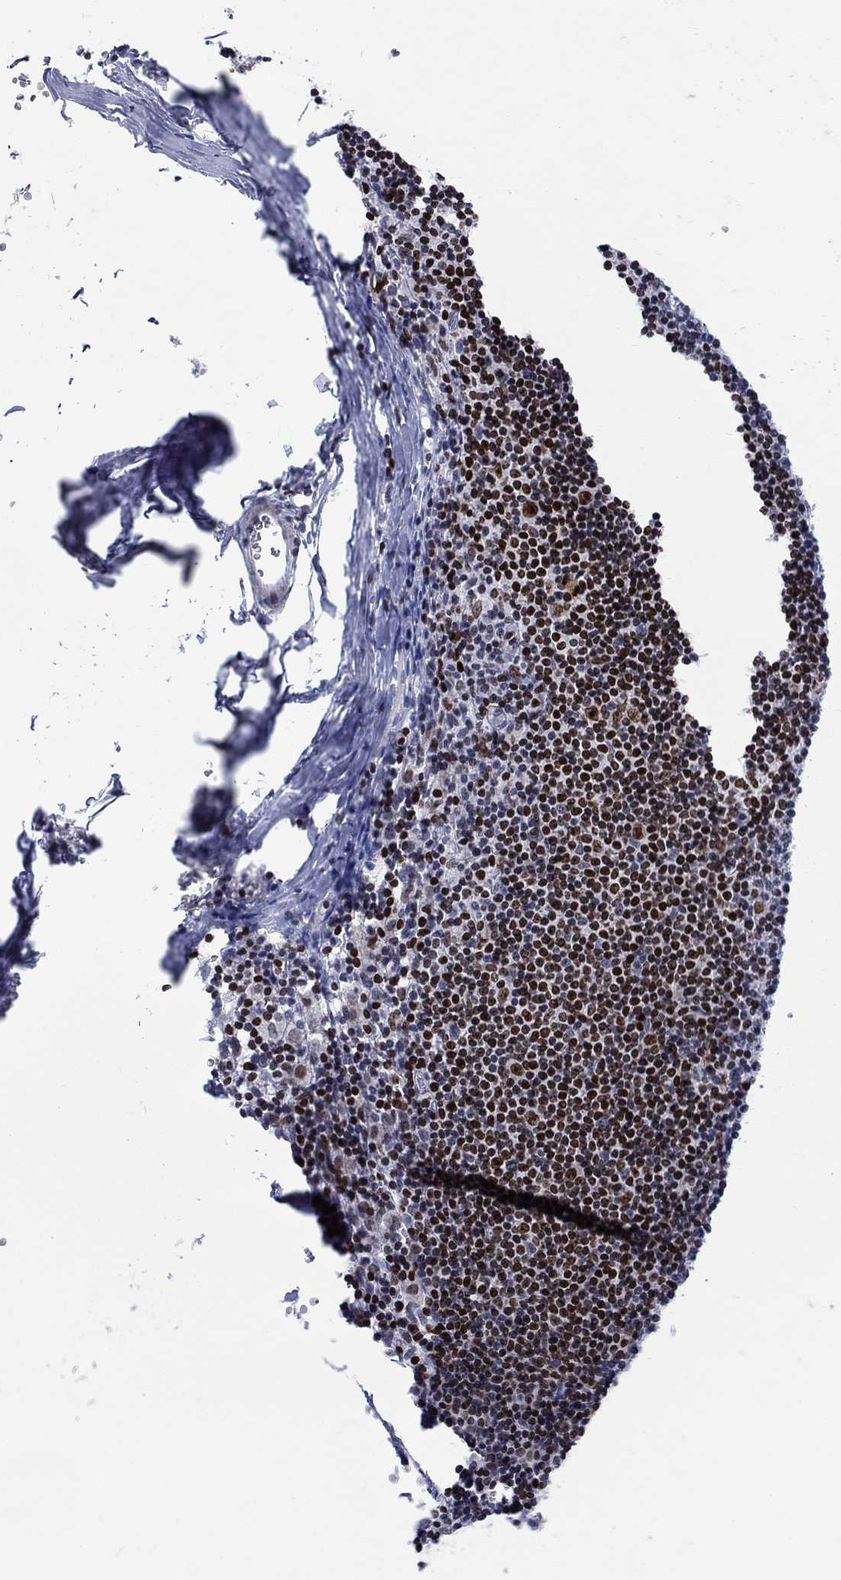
{"staining": {"intensity": "strong", "quantity": ">75%", "location": "nuclear"}, "tissue": "lymph node", "cell_type": "Non-germinal center cells", "image_type": "normal", "snomed": [{"axis": "morphology", "description": "Normal tissue, NOS"}, {"axis": "topography", "description": "Lymph node"}], "caption": "Immunohistochemistry (IHC) image of benign lymph node: lymph node stained using immunohistochemistry (IHC) demonstrates high levels of strong protein expression localized specifically in the nuclear of non-germinal center cells, appearing as a nuclear brown color.", "gene": "HMGA1", "patient": {"sex": "male", "age": 59}}